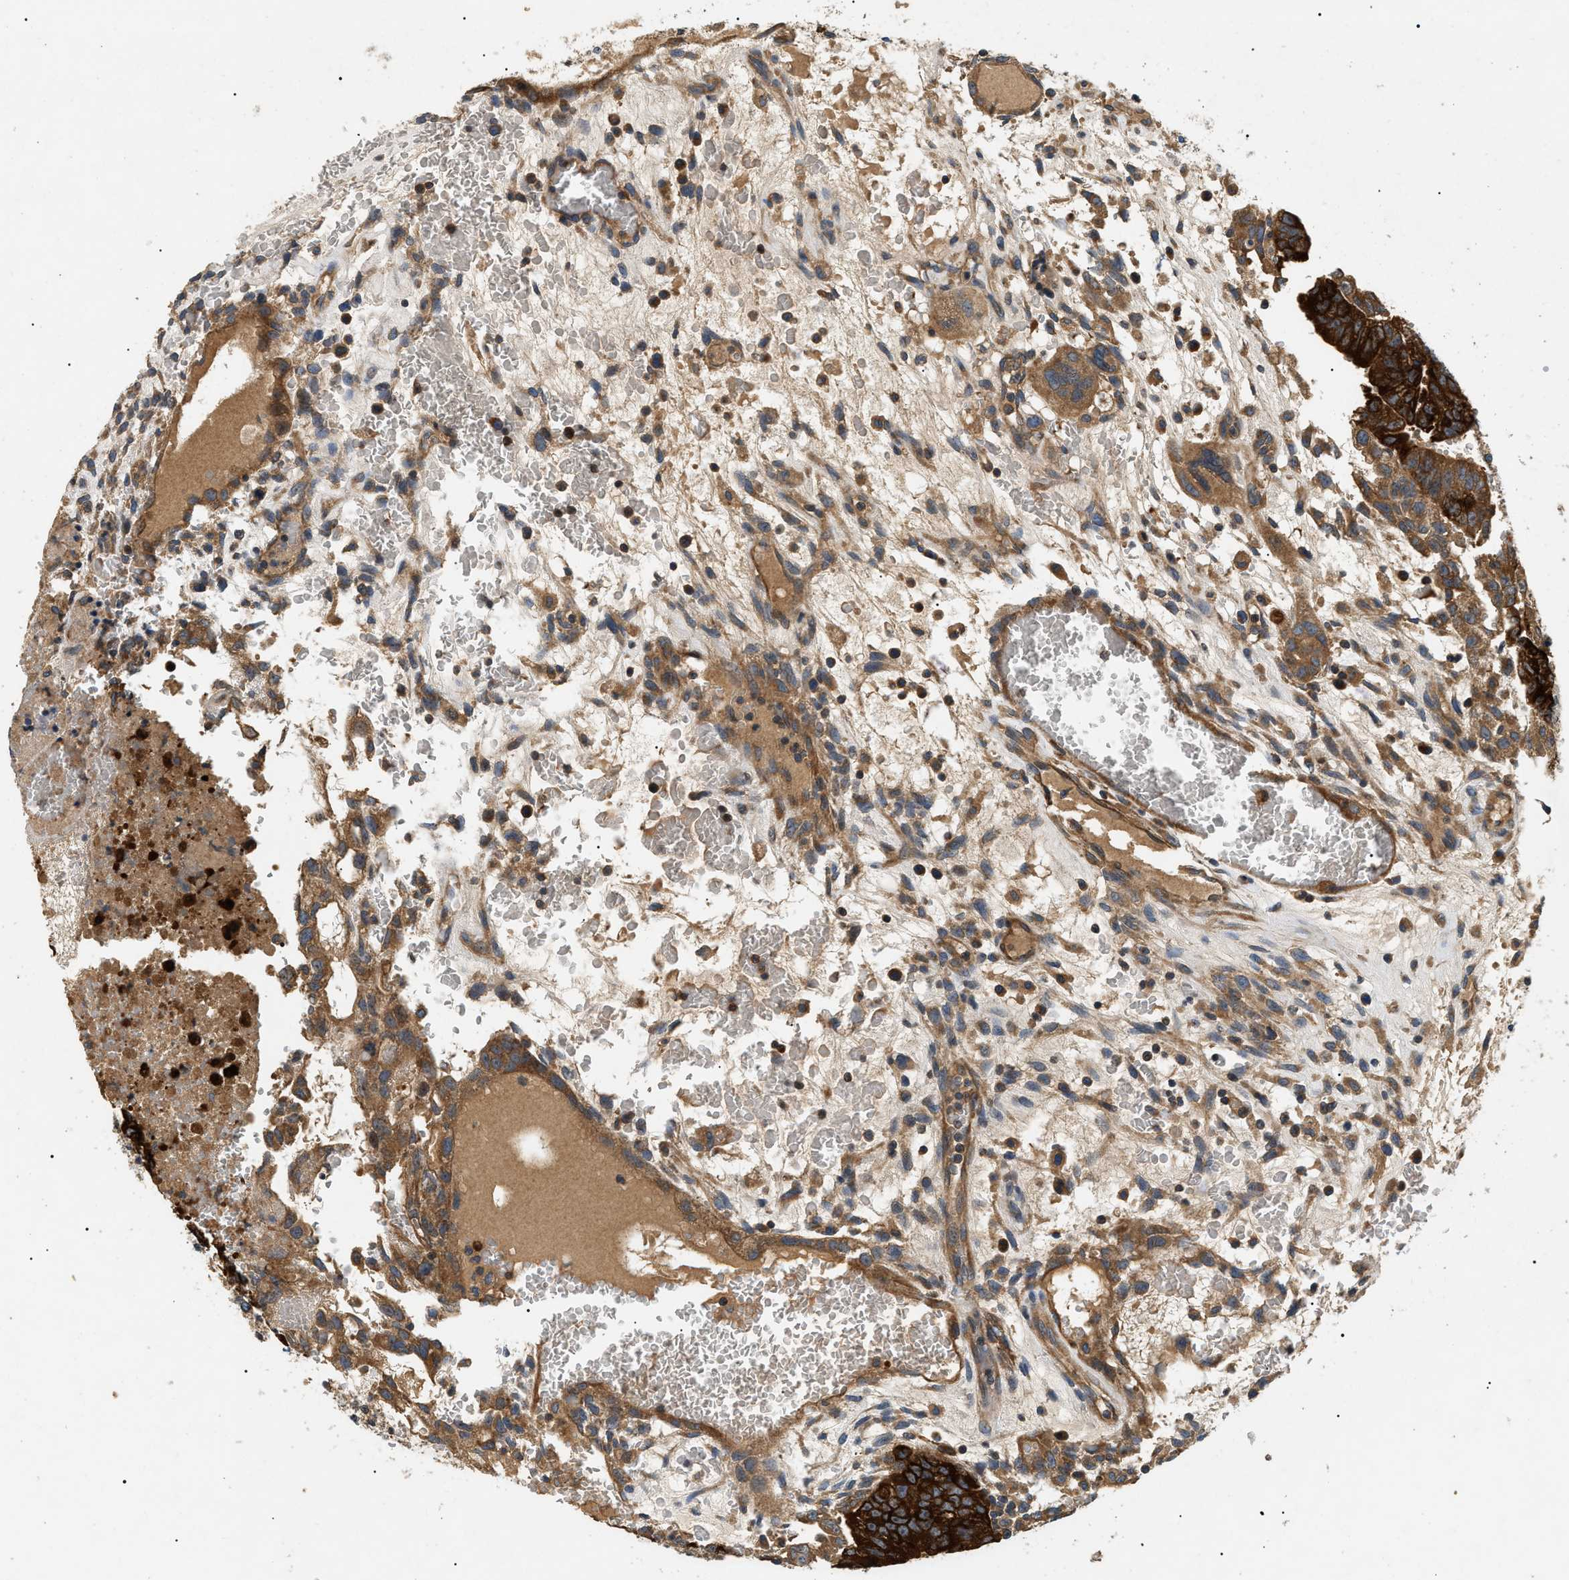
{"staining": {"intensity": "strong", "quantity": ">75%", "location": "cytoplasmic/membranous"}, "tissue": "testis cancer", "cell_type": "Tumor cells", "image_type": "cancer", "snomed": [{"axis": "morphology", "description": "Seminoma, NOS"}, {"axis": "morphology", "description": "Carcinoma, Embryonal, NOS"}, {"axis": "topography", "description": "Testis"}], "caption": "Protein expression by immunohistochemistry (IHC) reveals strong cytoplasmic/membranous expression in about >75% of tumor cells in testis seminoma.", "gene": "PPM1B", "patient": {"sex": "male", "age": 52}}